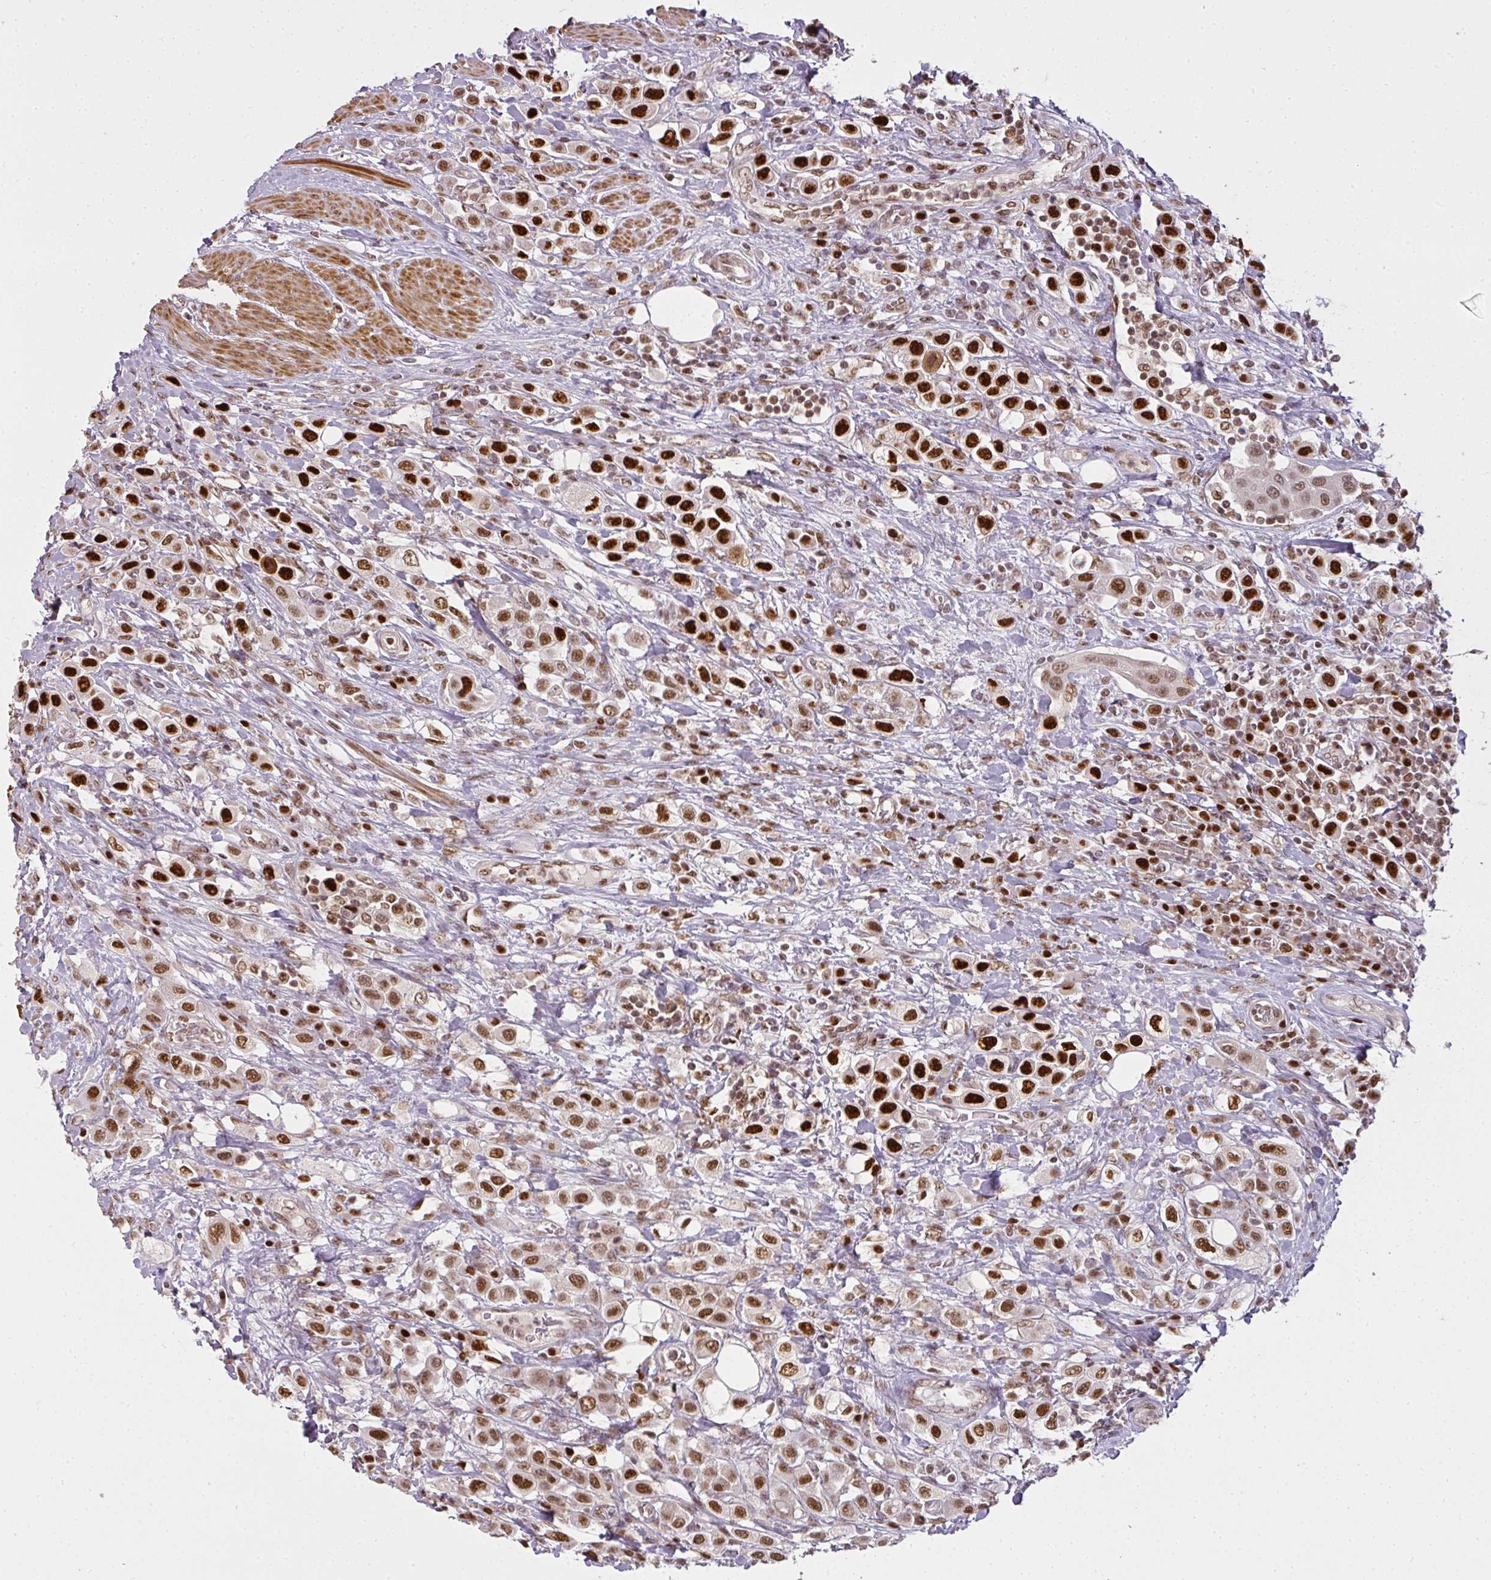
{"staining": {"intensity": "strong", "quantity": ">75%", "location": "nuclear"}, "tissue": "urothelial cancer", "cell_type": "Tumor cells", "image_type": "cancer", "snomed": [{"axis": "morphology", "description": "Urothelial carcinoma, High grade"}, {"axis": "topography", "description": "Urinary bladder"}], "caption": "Immunohistochemistry (IHC) of high-grade urothelial carcinoma demonstrates high levels of strong nuclear expression in about >75% of tumor cells. The protein is shown in brown color, while the nuclei are stained blue.", "gene": "GPRIN2", "patient": {"sex": "male", "age": 50}}